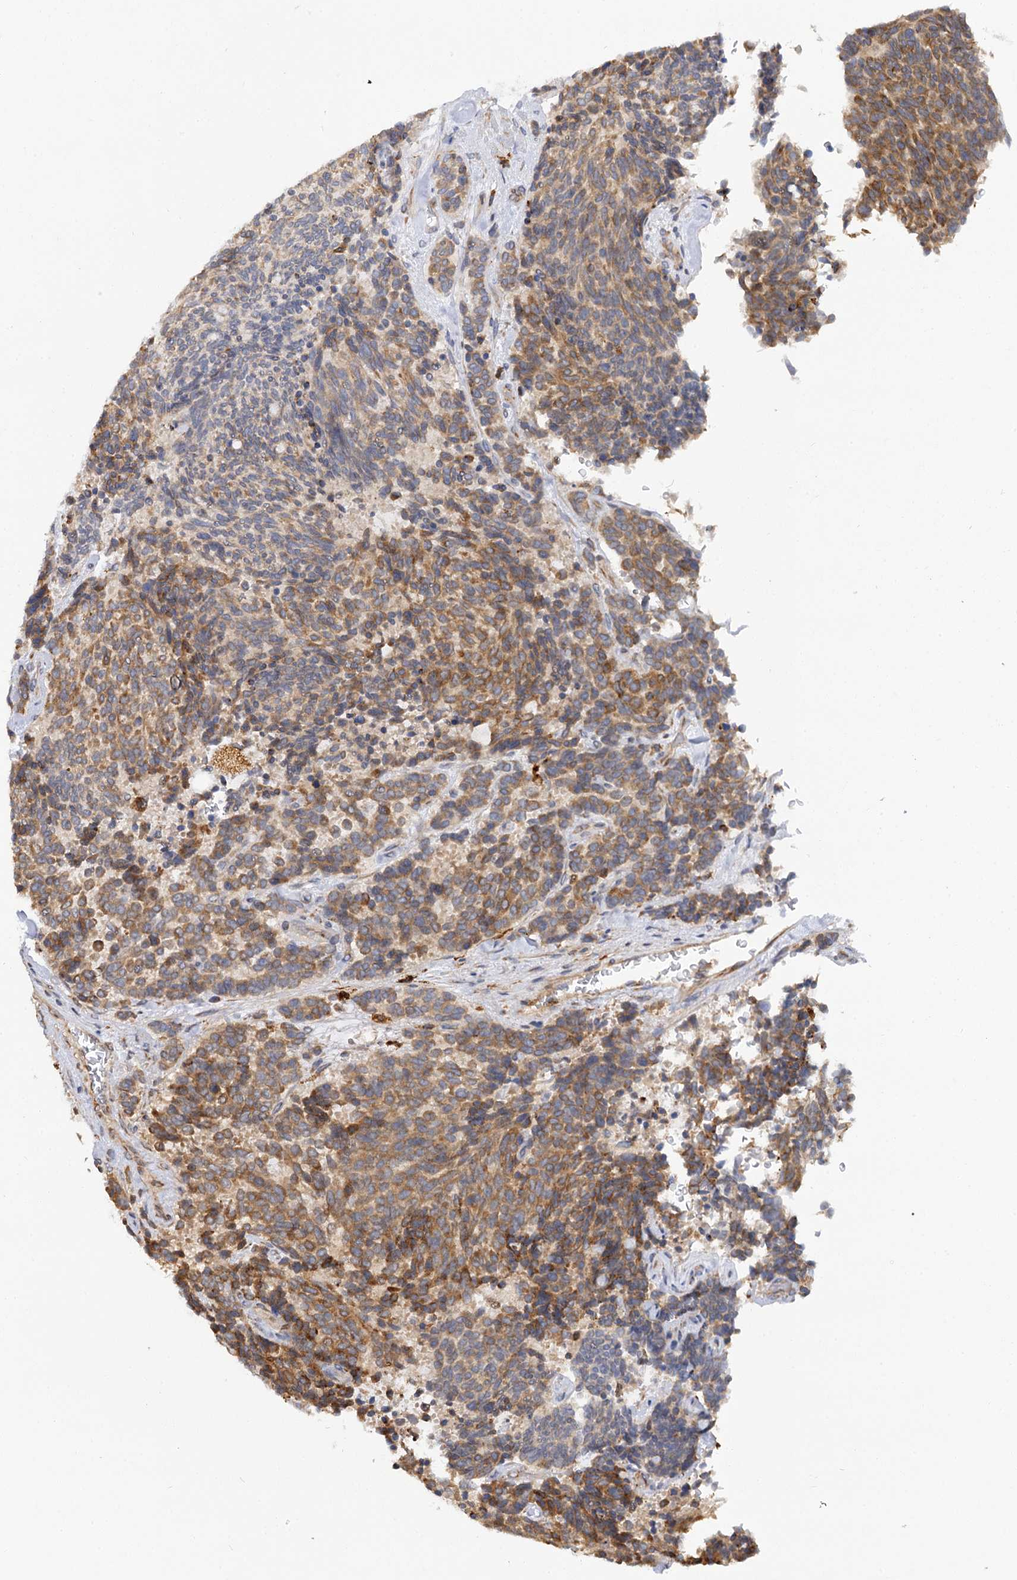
{"staining": {"intensity": "moderate", "quantity": ">75%", "location": "cytoplasmic/membranous"}, "tissue": "carcinoid", "cell_type": "Tumor cells", "image_type": "cancer", "snomed": [{"axis": "morphology", "description": "Carcinoid, malignant, NOS"}, {"axis": "topography", "description": "Pancreas"}], "caption": "DAB (3,3'-diaminobenzidine) immunohistochemical staining of human carcinoid exhibits moderate cytoplasmic/membranous protein positivity in about >75% of tumor cells.", "gene": "PPIP5K2", "patient": {"sex": "female", "age": 54}}